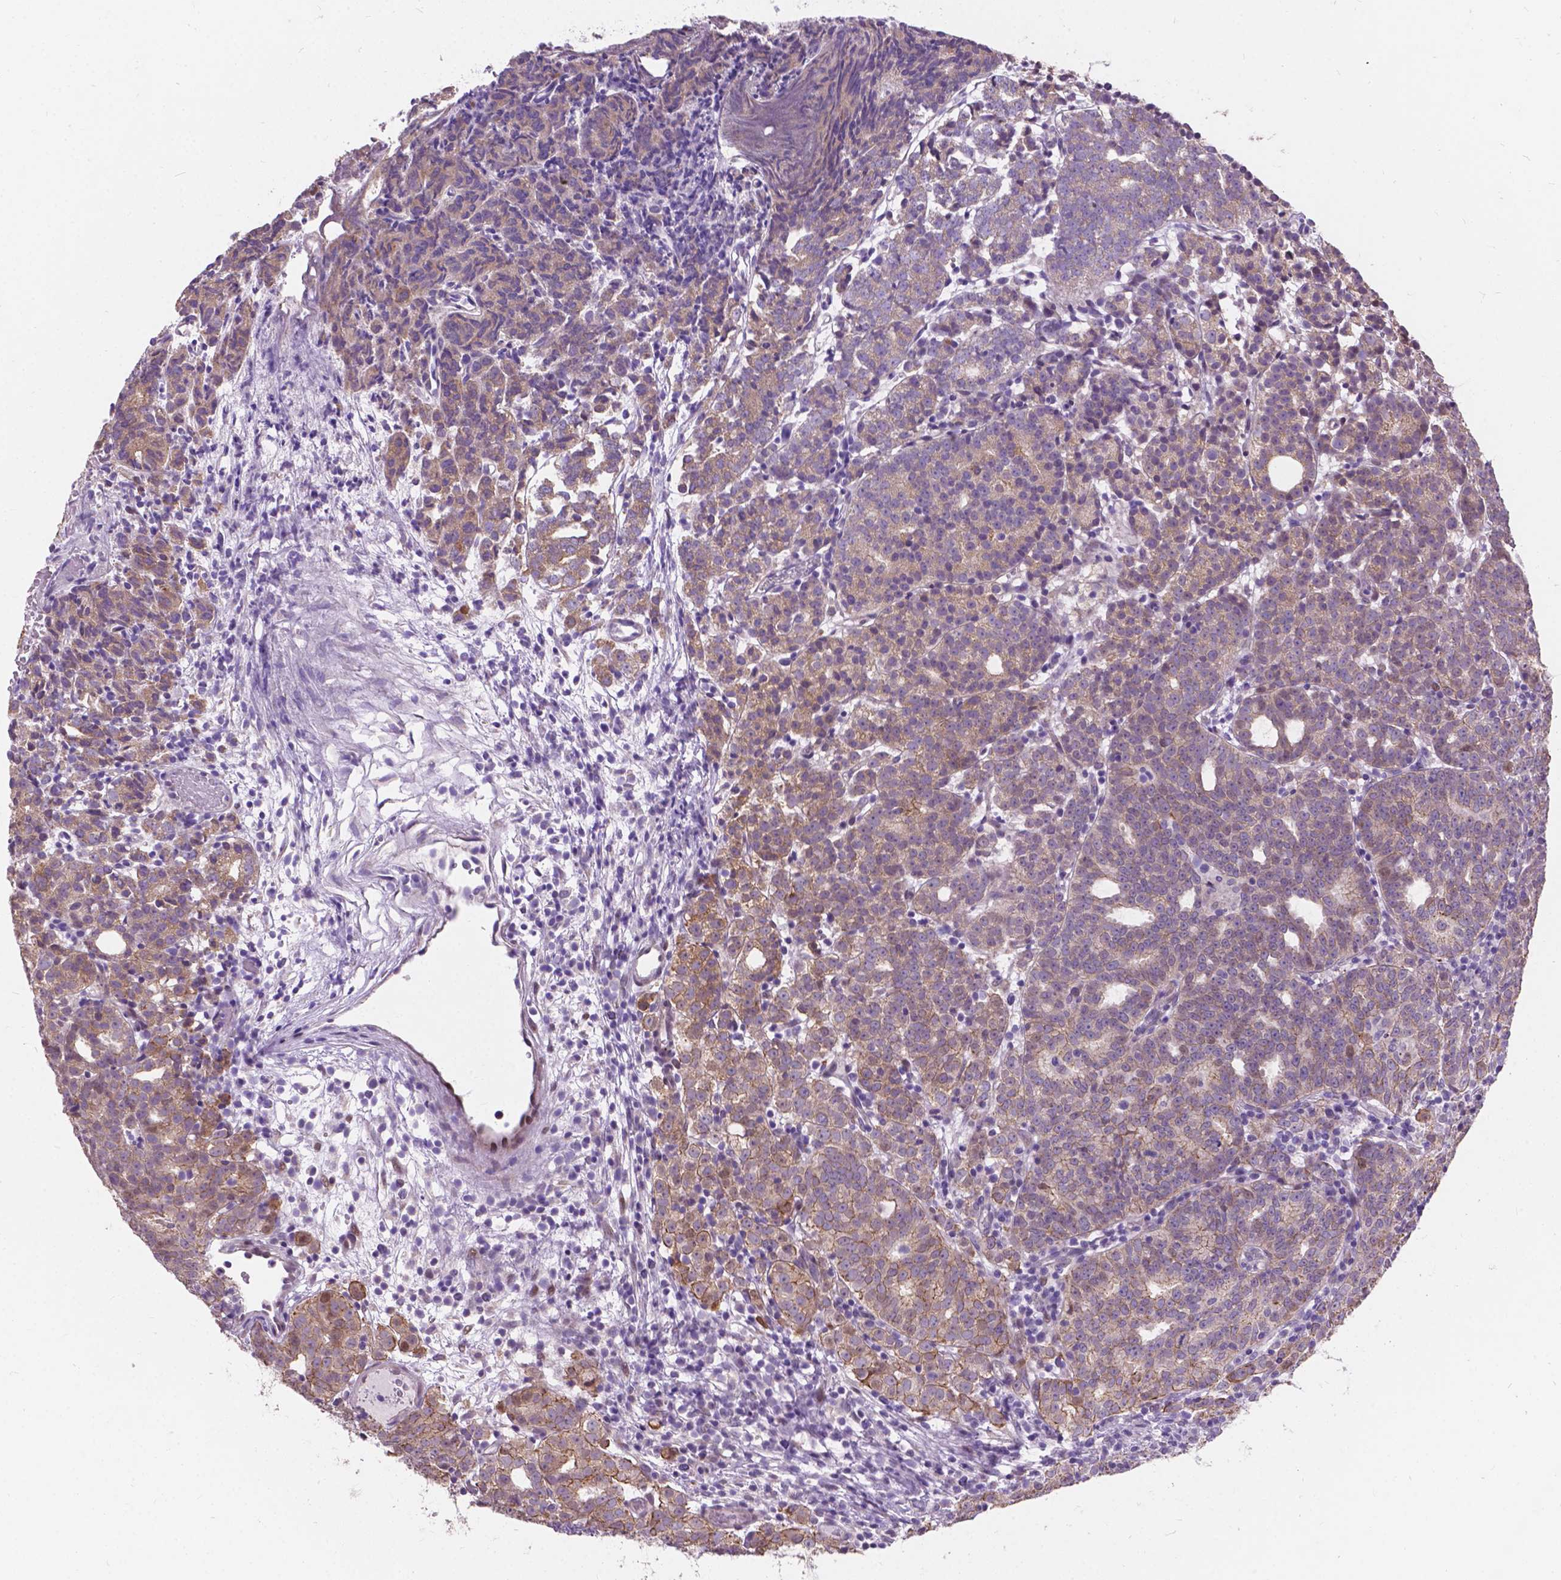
{"staining": {"intensity": "weak", "quantity": ">75%", "location": "cytoplasmic/membranous"}, "tissue": "prostate cancer", "cell_type": "Tumor cells", "image_type": "cancer", "snomed": [{"axis": "morphology", "description": "Adenocarcinoma, High grade"}, {"axis": "topography", "description": "Prostate"}], "caption": "A histopathology image of human prostate high-grade adenocarcinoma stained for a protein exhibits weak cytoplasmic/membranous brown staining in tumor cells.", "gene": "MYH14", "patient": {"sex": "male", "age": 53}}